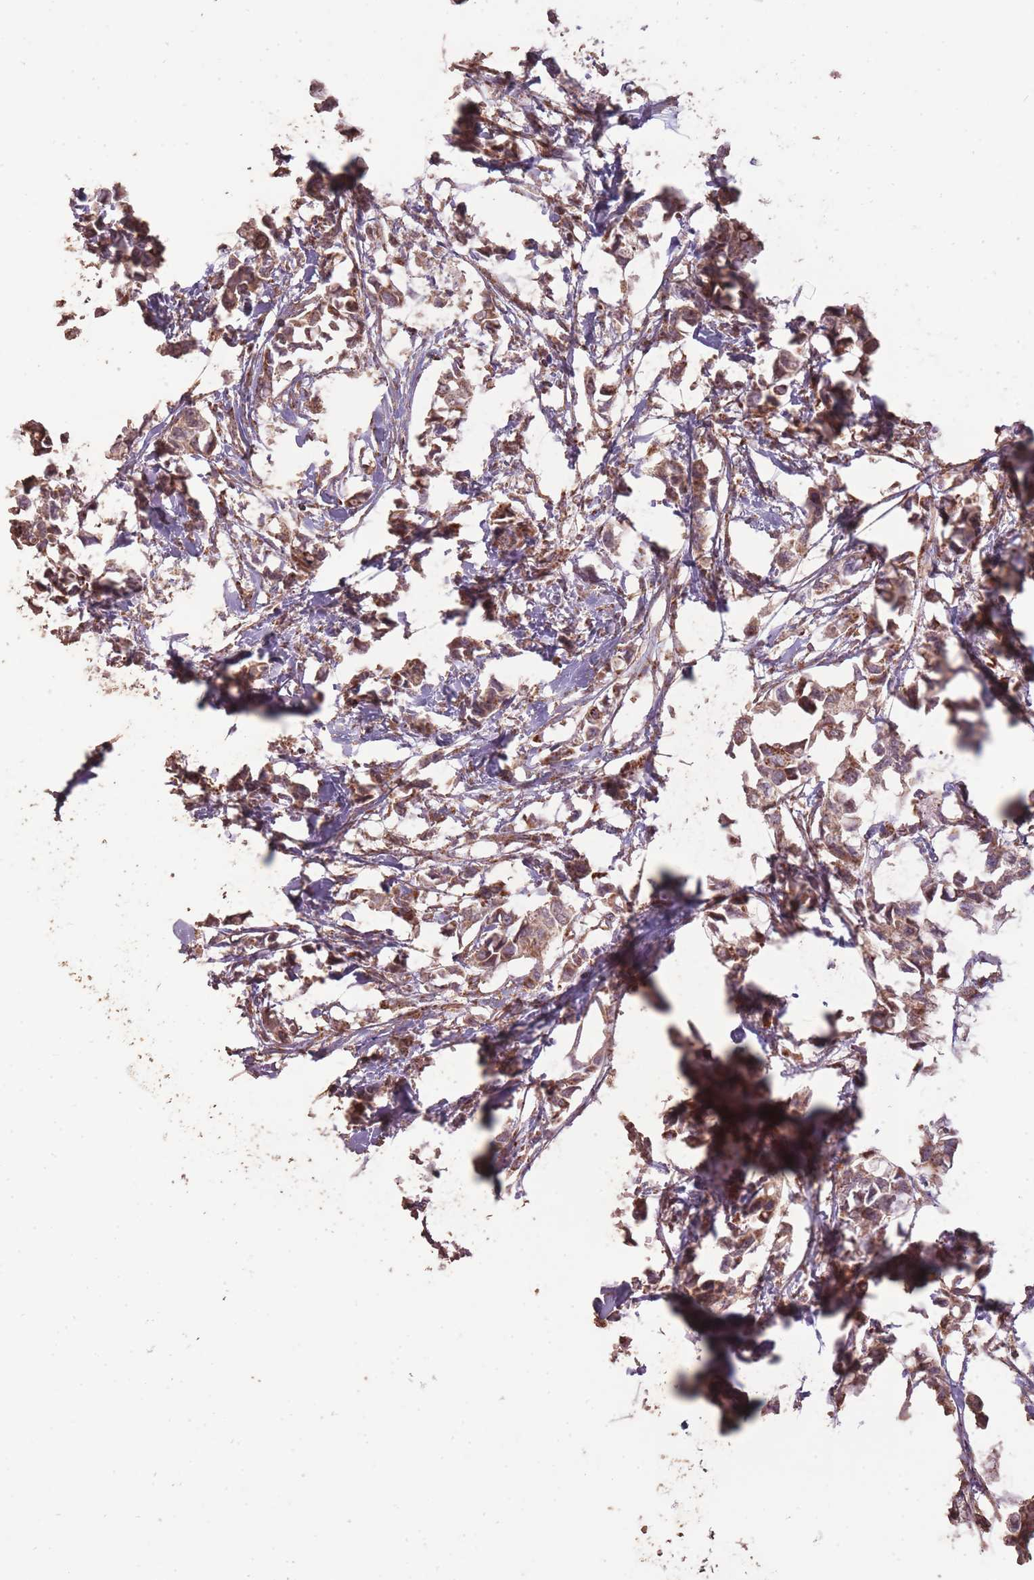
{"staining": {"intensity": "moderate", "quantity": ">75%", "location": "cytoplasmic/membranous"}, "tissue": "breast cancer", "cell_type": "Tumor cells", "image_type": "cancer", "snomed": [{"axis": "morphology", "description": "Duct carcinoma"}, {"axis": "topography", "description": "Breast"}], "caption": "Immunohistochemistry staining of breast infiltrating ductal carcinoma, which reveals medium levels of moderate cytoplasmic/membranous staining in about >75% of tumor cells indicating moderate cytoplasmic/membranous protein expression. The staining was performed using DAB (brown) for protein detection and nuclei were counterstained in hematoxylin (blue).", "gene": "CNOT8", "patient": {"sex": "female", "age": 41}}